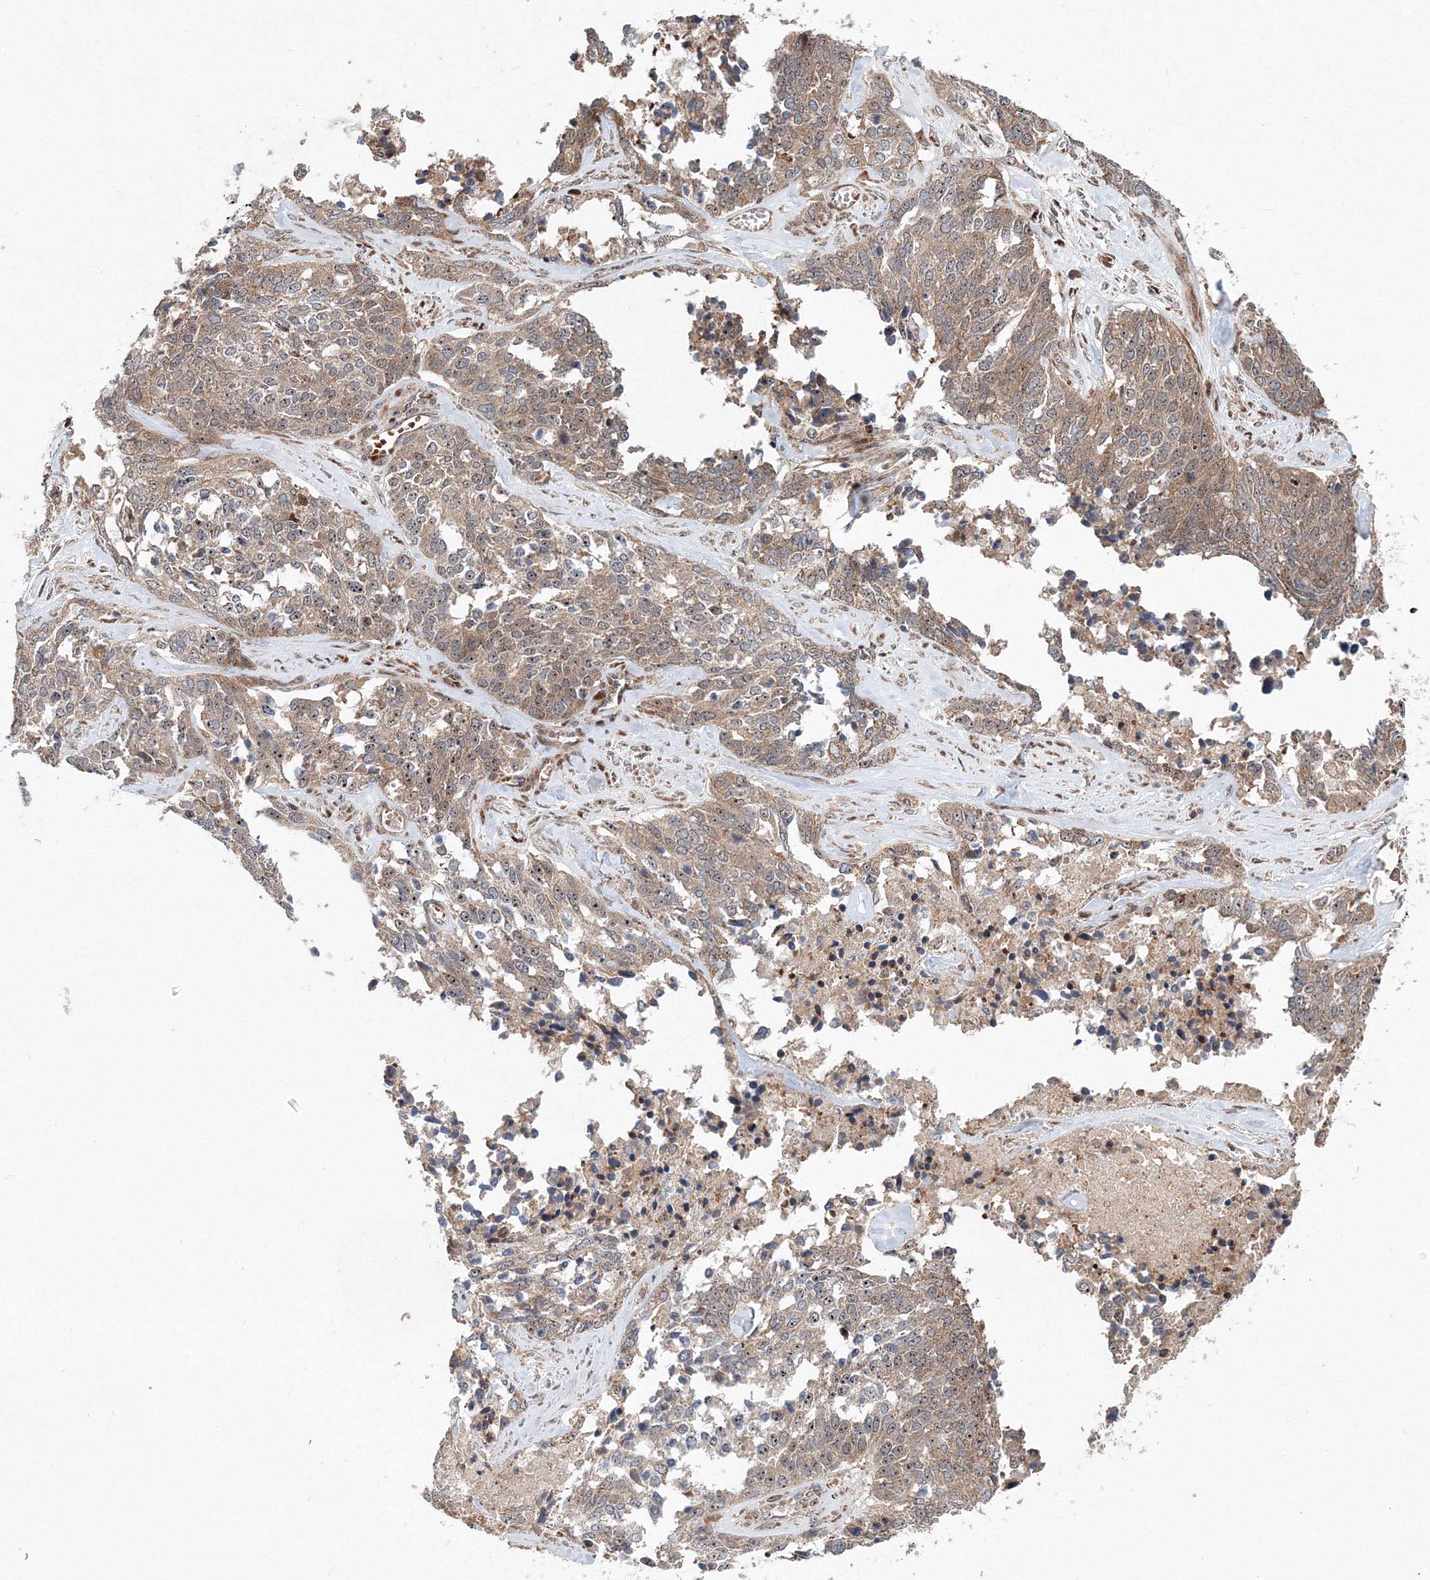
{"staining": {"intensity": "weak", "quantity": ">75%", "location": "cytoplasmic/membranous,nuclear"}, "tissue": "ovarian cancer", "cell_type": "Tumor cells", "image_type": "cancer", "snomed": [{"axis": "morphology", "description": "Cystadenocarcinoma, serous, NOS"}, {"axis": "topography", "description": "Ovary"}], "caption": "This is a photomicrograph of IHC staining of ovarian serous cystadenocarcinoma, which shows weak positivity in the cytoplasmic/membranous and nuclear of tumor cells.", "gene": "ANKAR", "patient": {"sex": "female", "age": 44}}